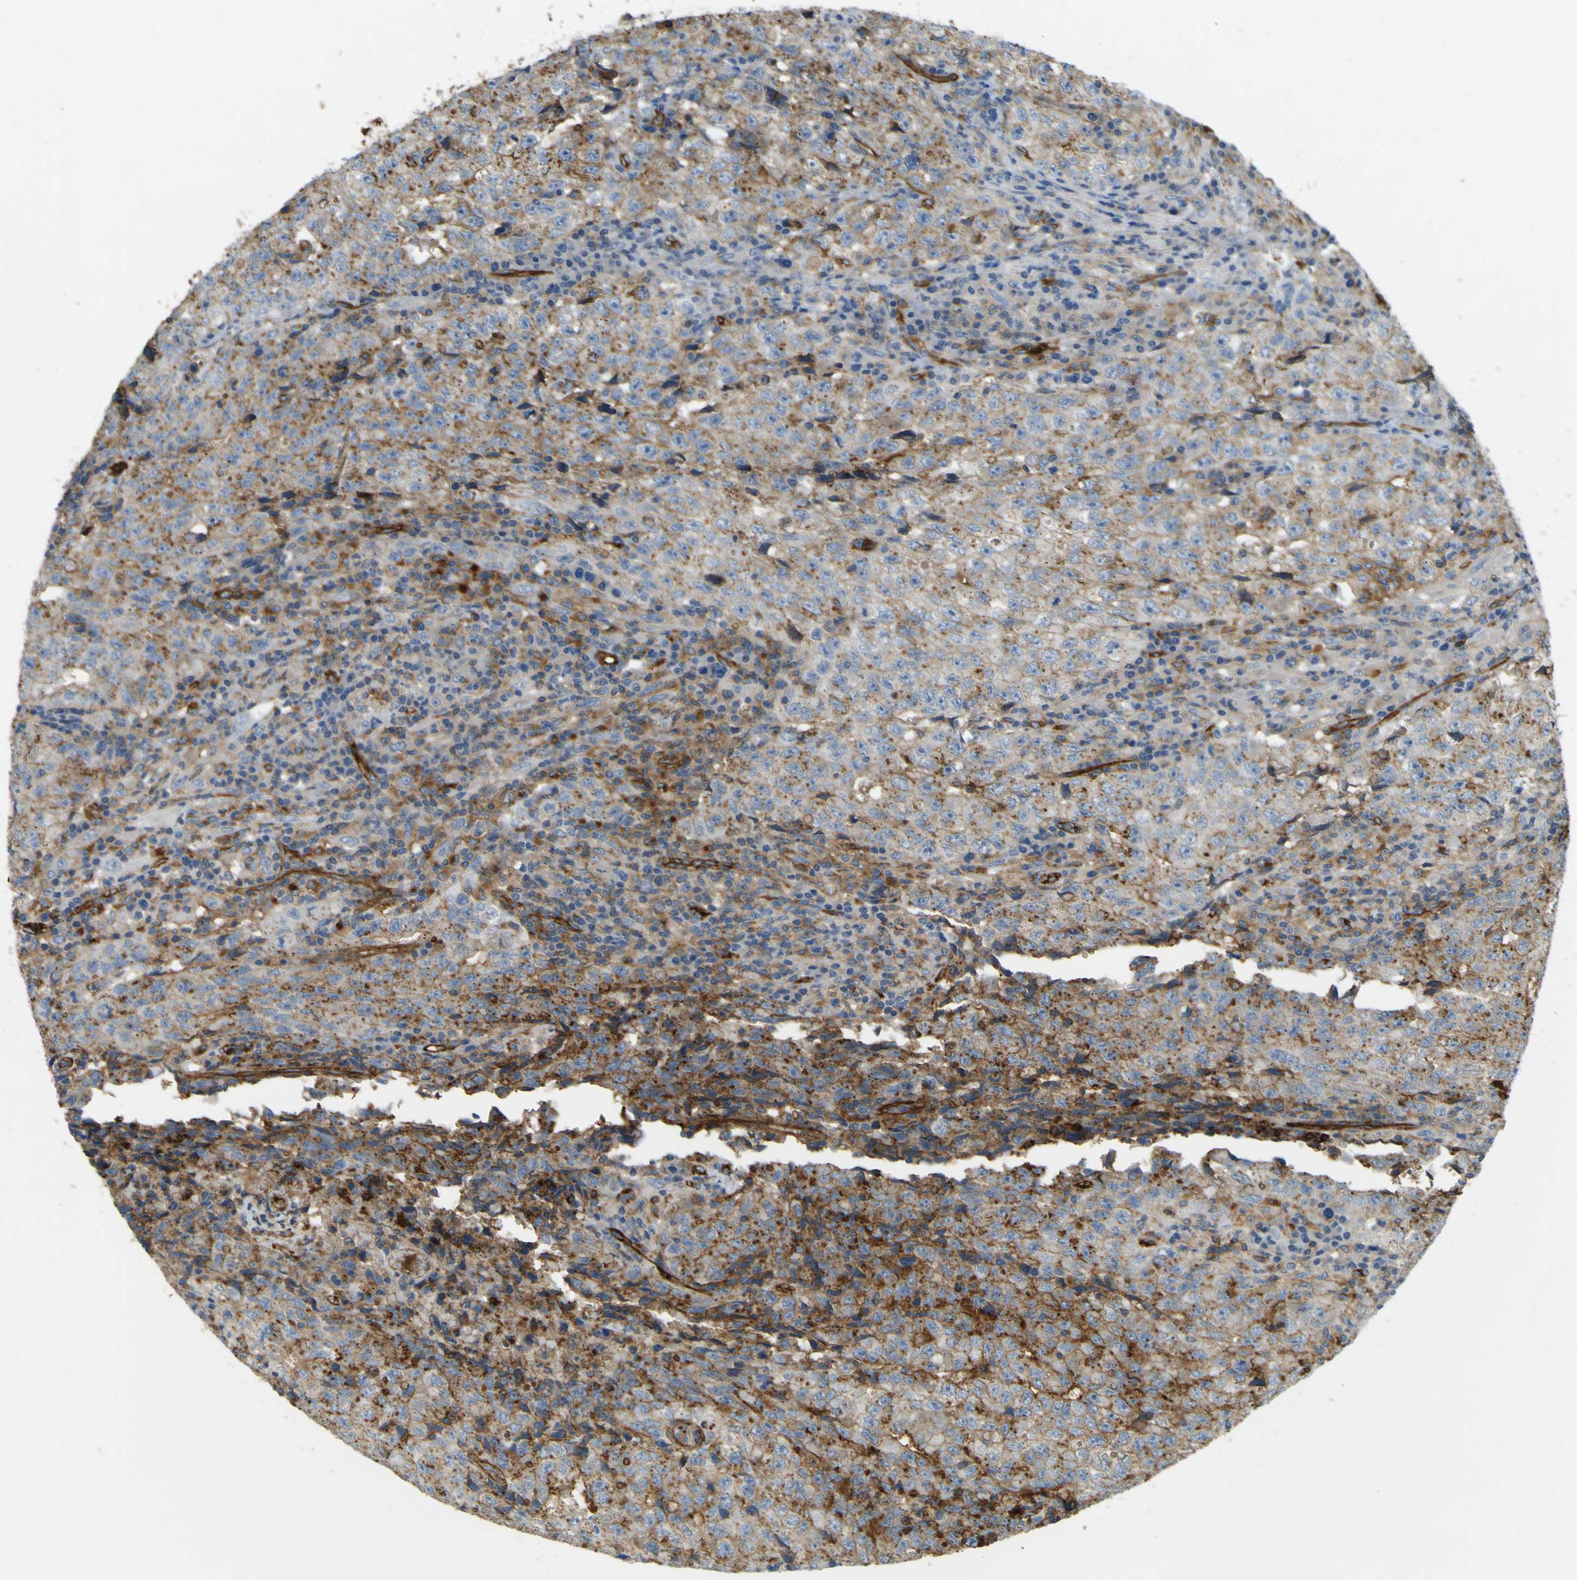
{"staining": {"intensity": "moderate", "quantity": "25%-75%", "location": "cytoplasmic/membranous"}, "tissue": "testis cancer", "cell_type": "Tumor cells", "image_type": "cancer", "snomed": [{"axis": "morphology", "description": "Necrosis, NOS"}, {"axis": "morphology", "description": "Carcinoma, Embryonal, NOS"}, {"axis": "topography", "description": "Testis"}], "caption": "There is medium levels of moderate cytoplasmic/membranous staining in tumor cells of testis embryonal carcinoma, as demonstrated by immunohistochemical staining (brown color).", "gene": "PLXDC1", "patient": {"sex": "male", "age": 19}}